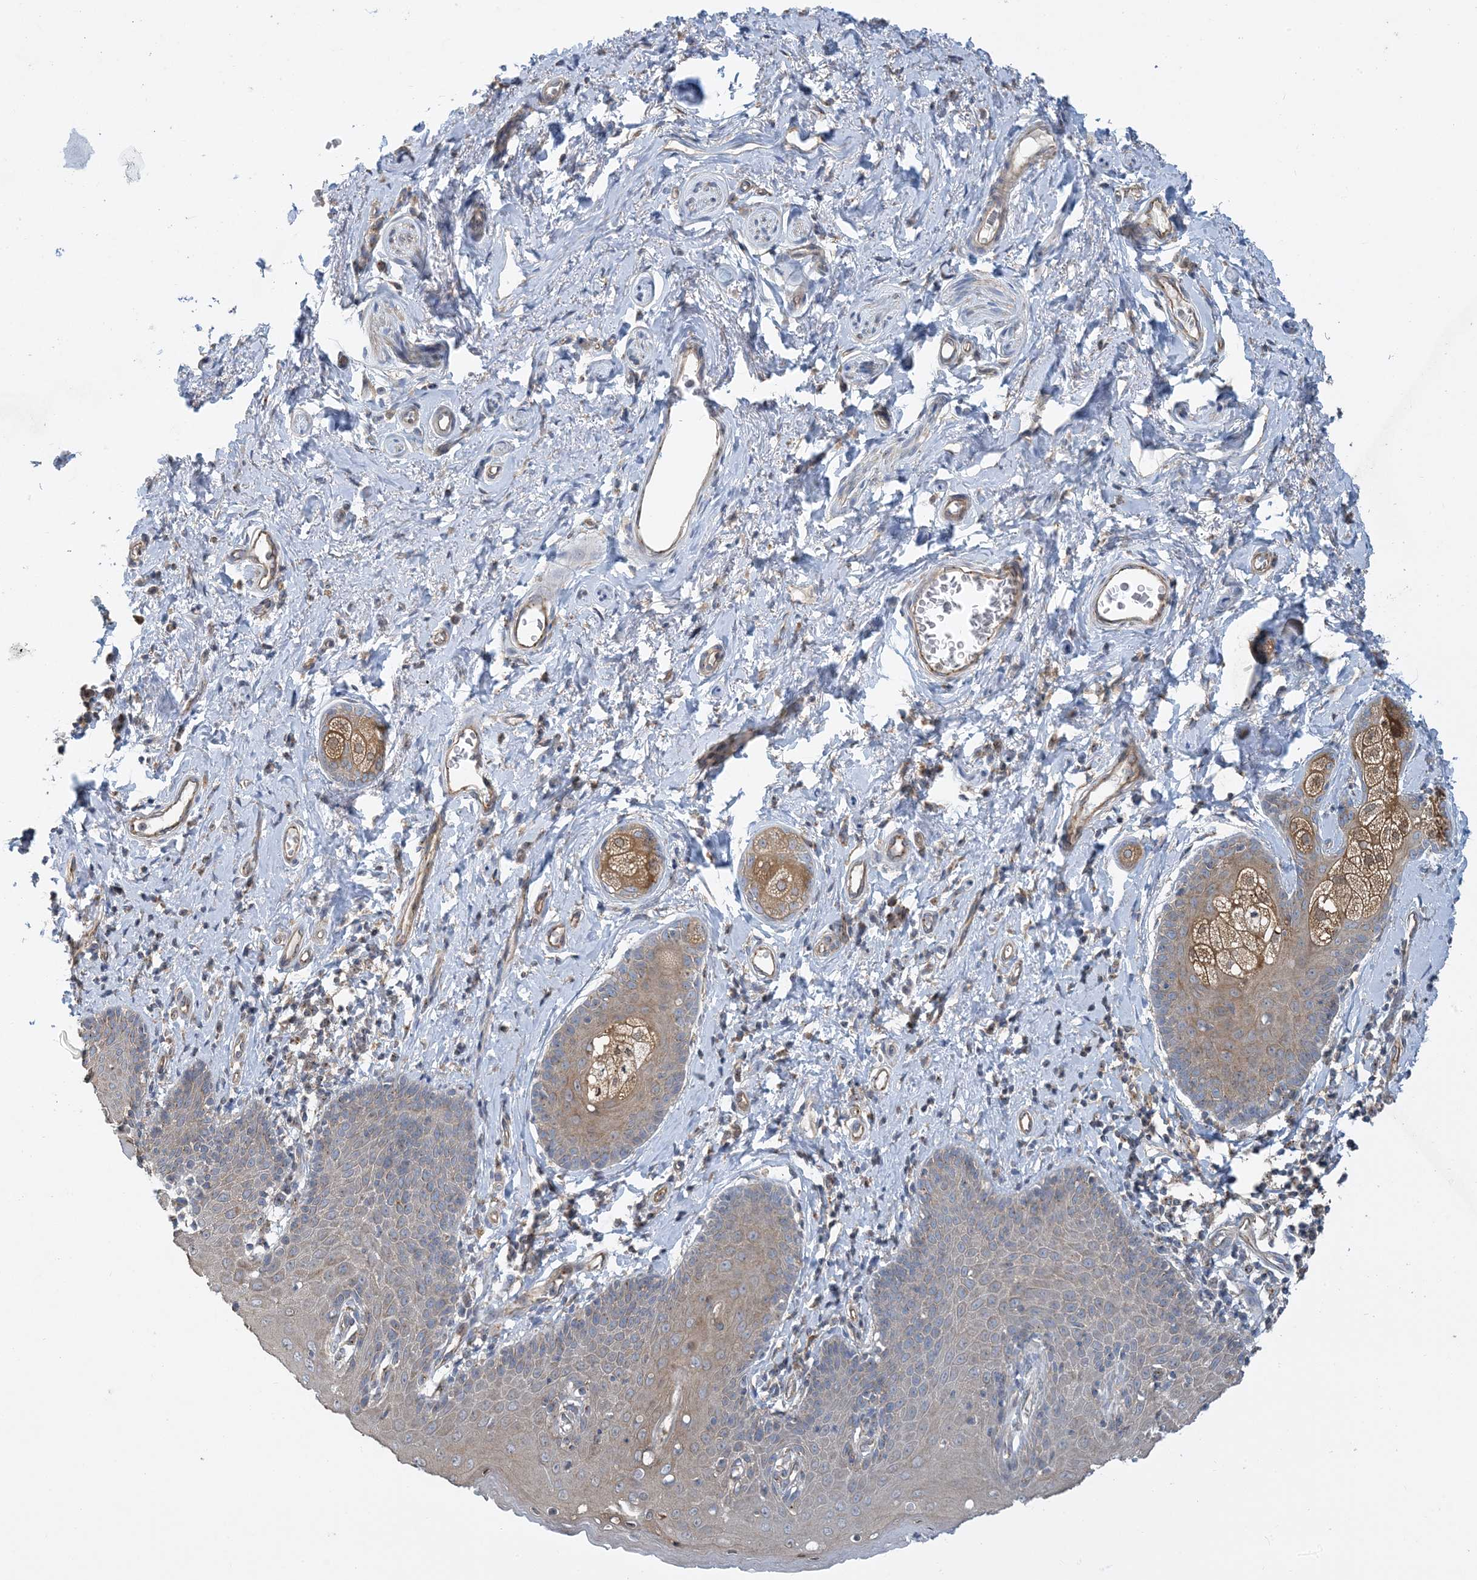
{"staining": {"intensity": "moderate", "quantity": "<25%", "location": "cytoplasmic/membranous"}, "tissue": "skin", "cell_type": "Epidermal cells", "image_type": "normal", "snomed": [{"axis": "morphology", "description": "Normal tissue, NOS"}, {"axis": "topography", "description": "Vulva"}], "caption": "Immunohistochemistry (IHC) of benign human skin demonstrates low levels of moderate cytoplasmic/membranous staining in approximately <25% of epidermal cells. (IHC, brightfield microscopy, high magnification).", "gene": "SIDT1", "patient": {"sex": "female", "age": 66}}